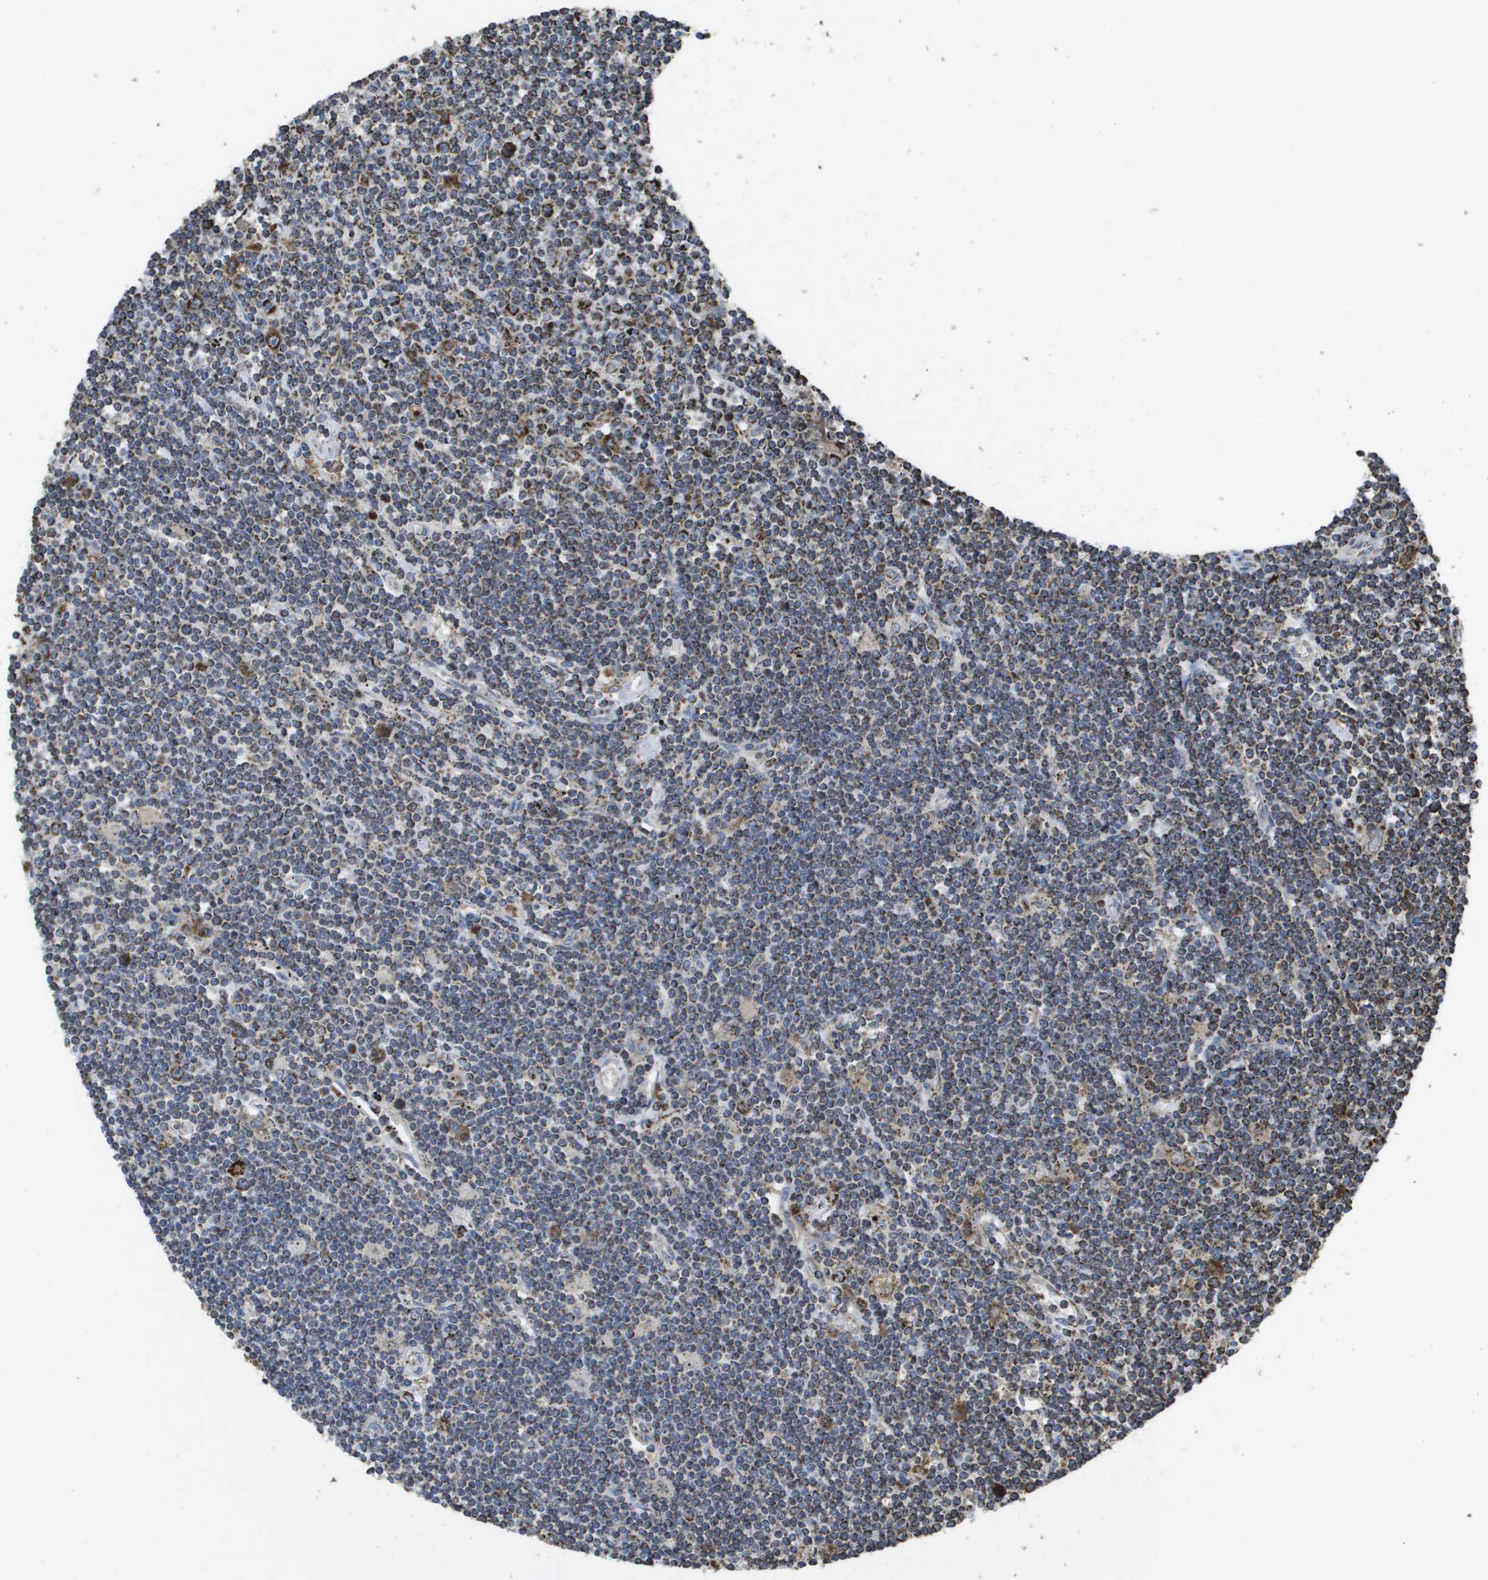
{"staining": {"intensity": "moderate", "quantity": ">75%", "location": "cytoplasmic/membranous"}, "tissue": "lymphoma", "cell_type": "Tumor cells", "image_type": "cancer", "snomed": [{"axis": "morphology", "description": "Malignant lymphoma, non-Hodgkin's type, Low grade"}, {"axis": "topography", "description": "Spleen"}], "caption": "The photomicrograph displays immunohistochemical staining of lymphoma. There is moderate cytoplasmic/membranous staining is identified in about >75% of tumor cells. (DAB = brown stain, brightfield microscopy at high magnification).", "gene": "HSPE1", "patient": {"sex": "male", "age": 76}}